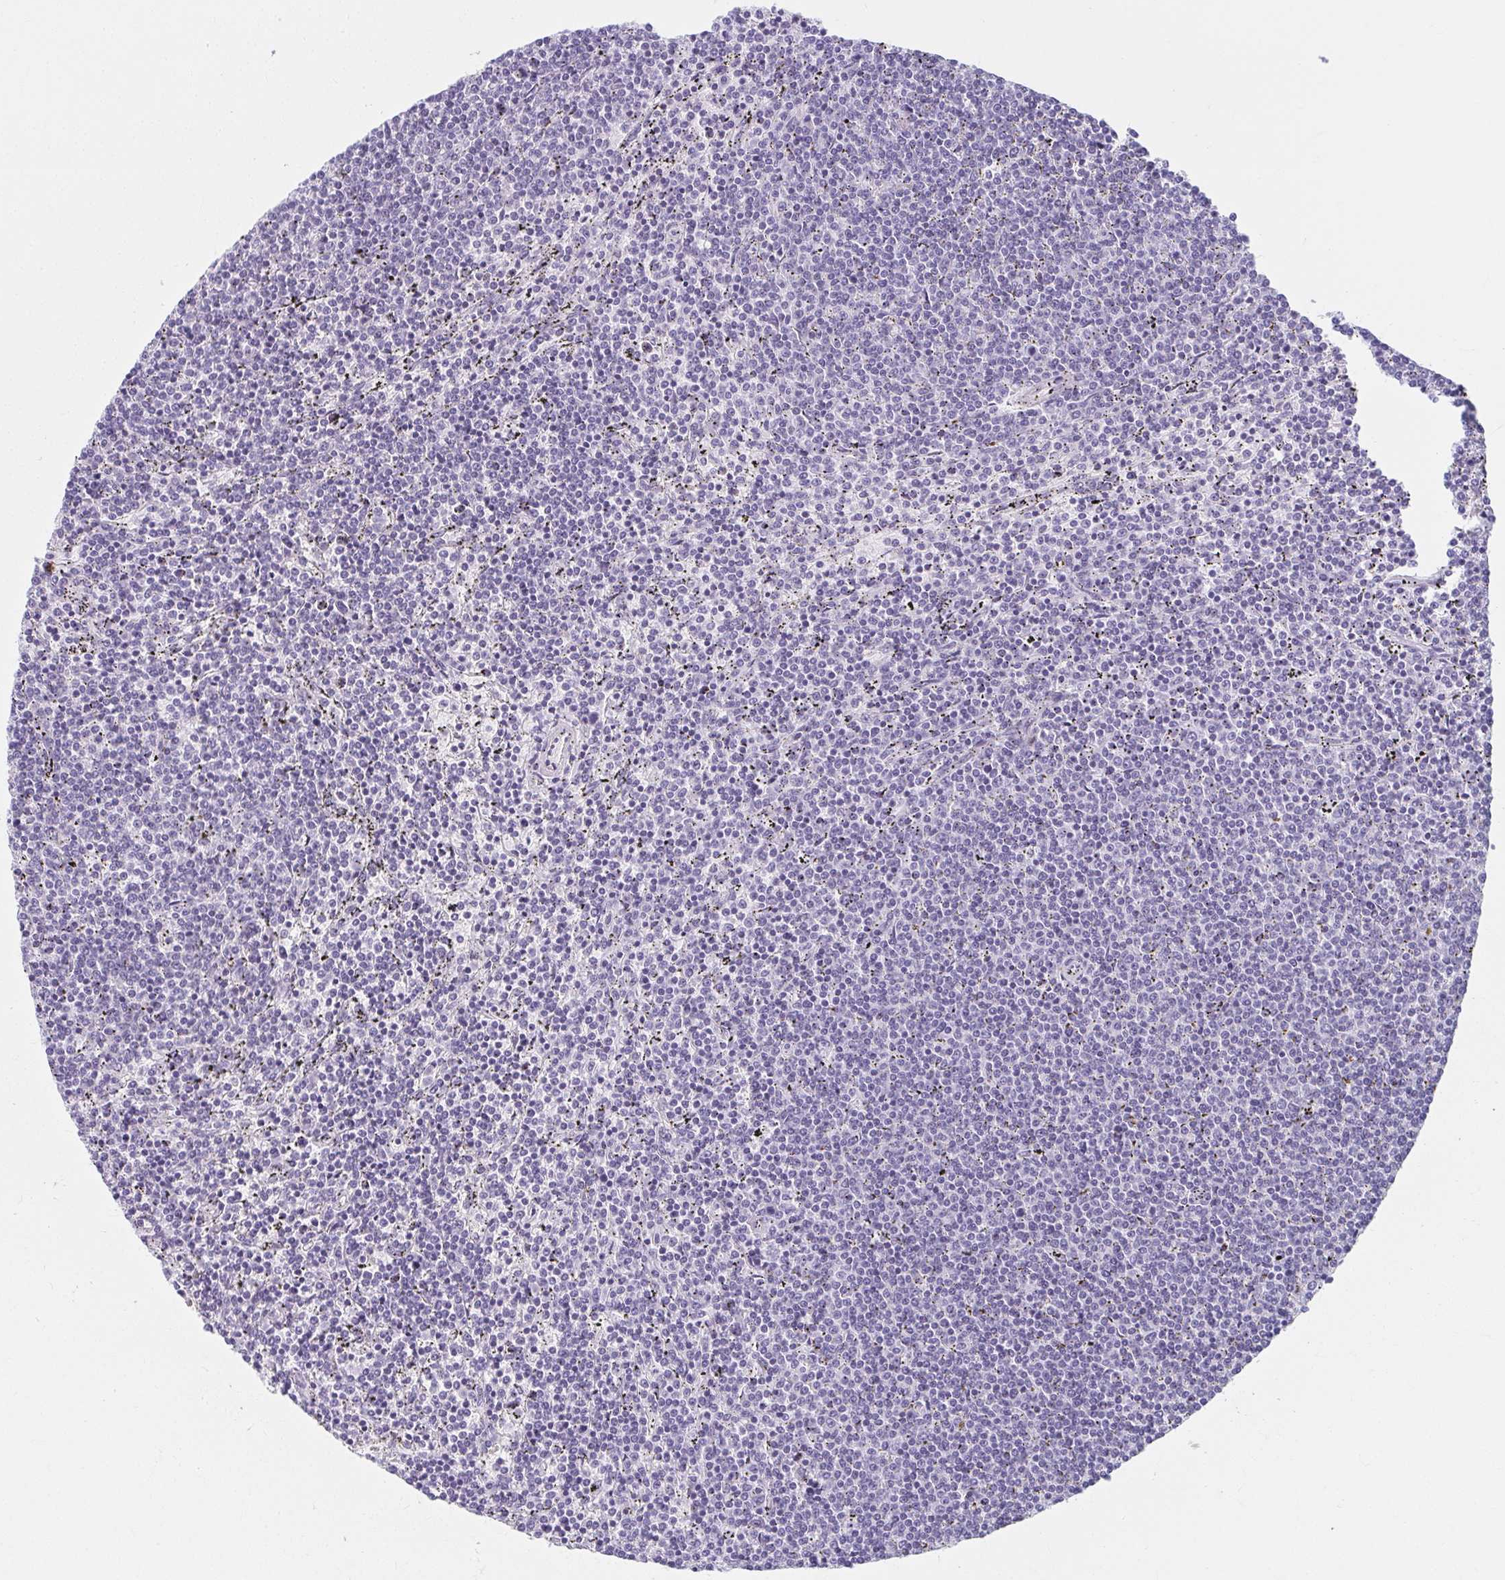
{"staining": {"intensity": "negative", "quantity": "none", "location": "none"}, "tissue": "lymphoma", "cell_type": "Tumor cells", "image_type": "cancer", "snomed": [{"axis": "morphology", "description": "Malignant lymphoma, non-Hodgkin's type, Low grade"}, {"axis": "topography", "description": "Spleen"}], "caption": "High power microscopy micrograph of an immunohistochemistry (IHC) micrograph of malignant lymphoma, non-Hodgkin's type (low-grade), revealing no significant staining in tumor cells.", "gene": "MOBP", "patient": {"sex": "female", "age": 50}}